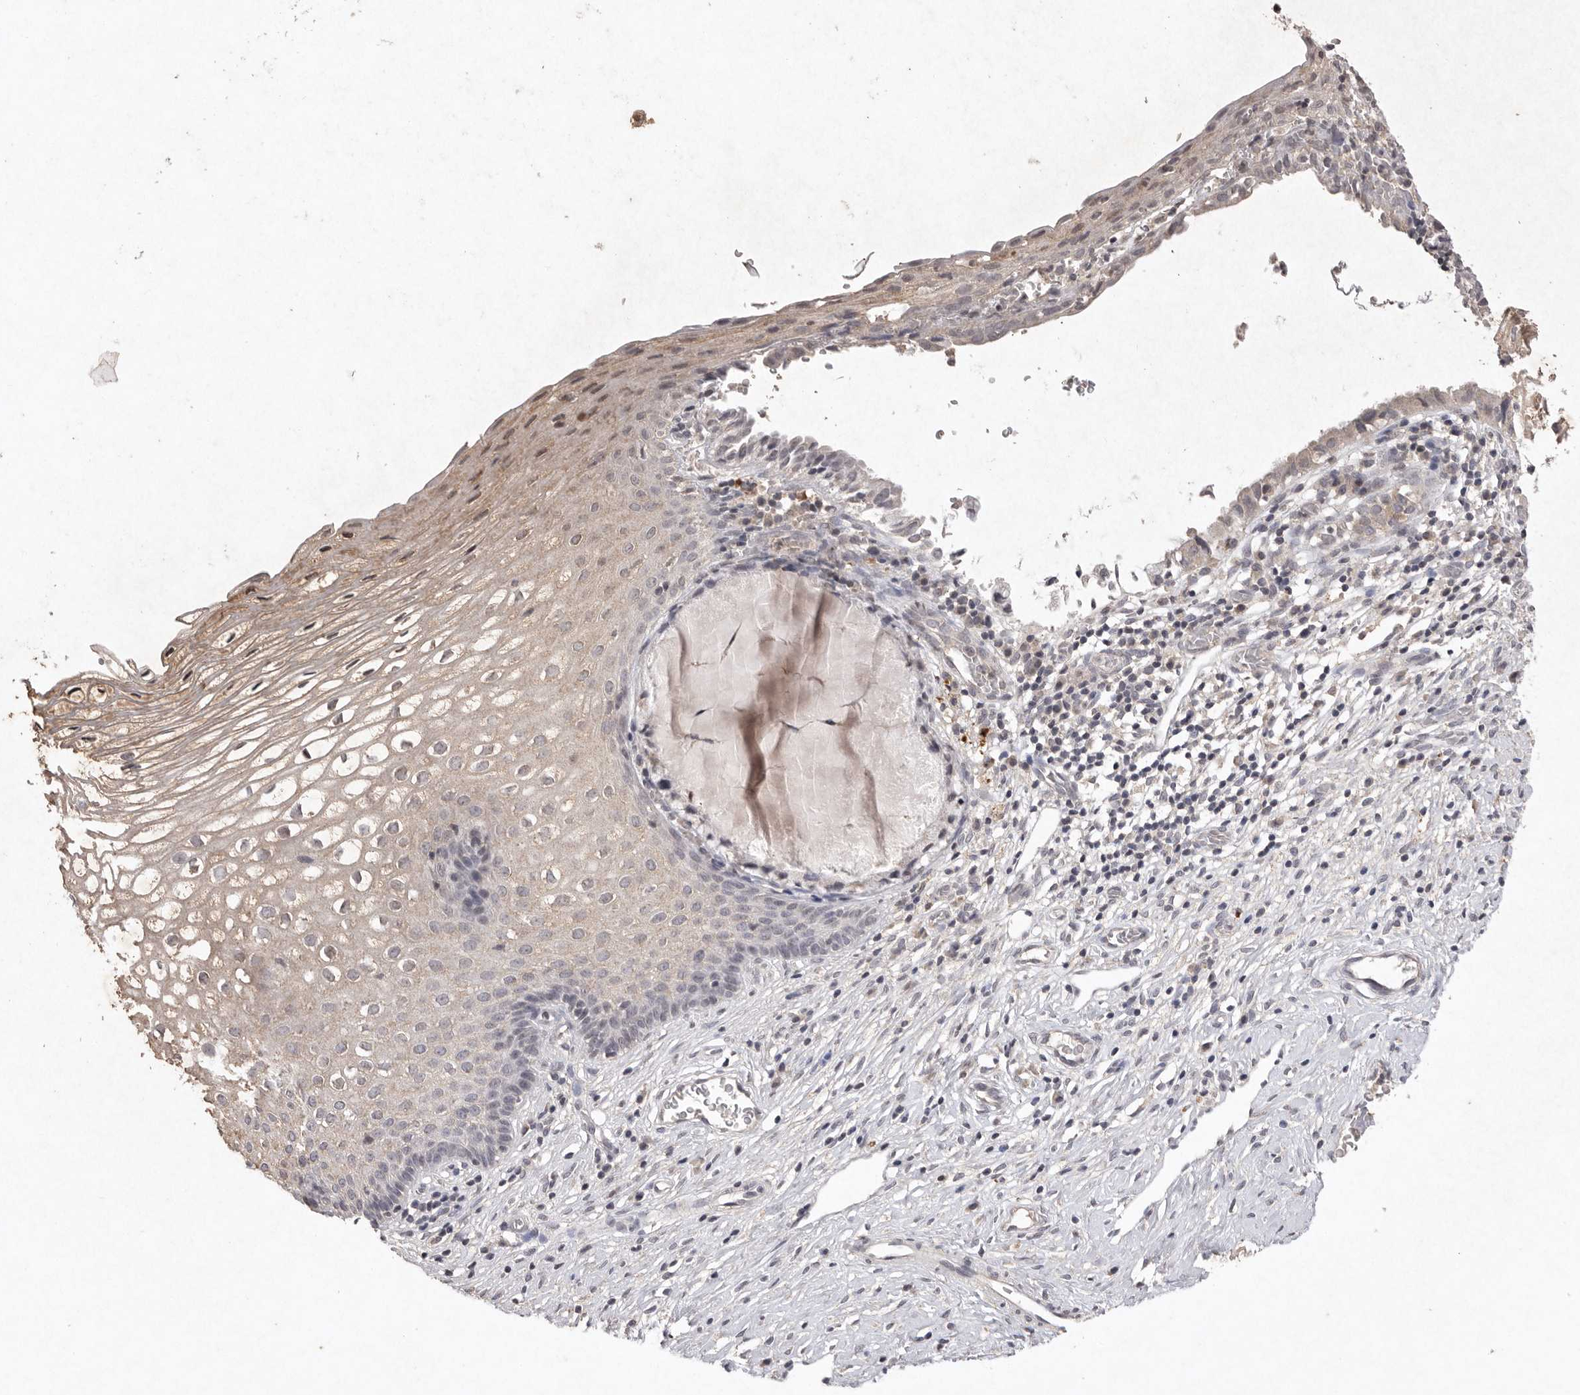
{"staining": {"intensity": "negative", "quantity": "none", "location": "none"}, "tissue": "cervix", "cell_type": "Glandular cells", "image_type": "normal", "snomed": [{"axis": "morphology", "description": "Normal tissue, NOS"}, {"axis": "topography", "description": "Cervix"}], "caption": "Immunohistochemistry of unremarkable human cervix exhibits no positivity in glandular cells.", "gene": "APLNR", "patient": {"sex": "female", "age": 27}}